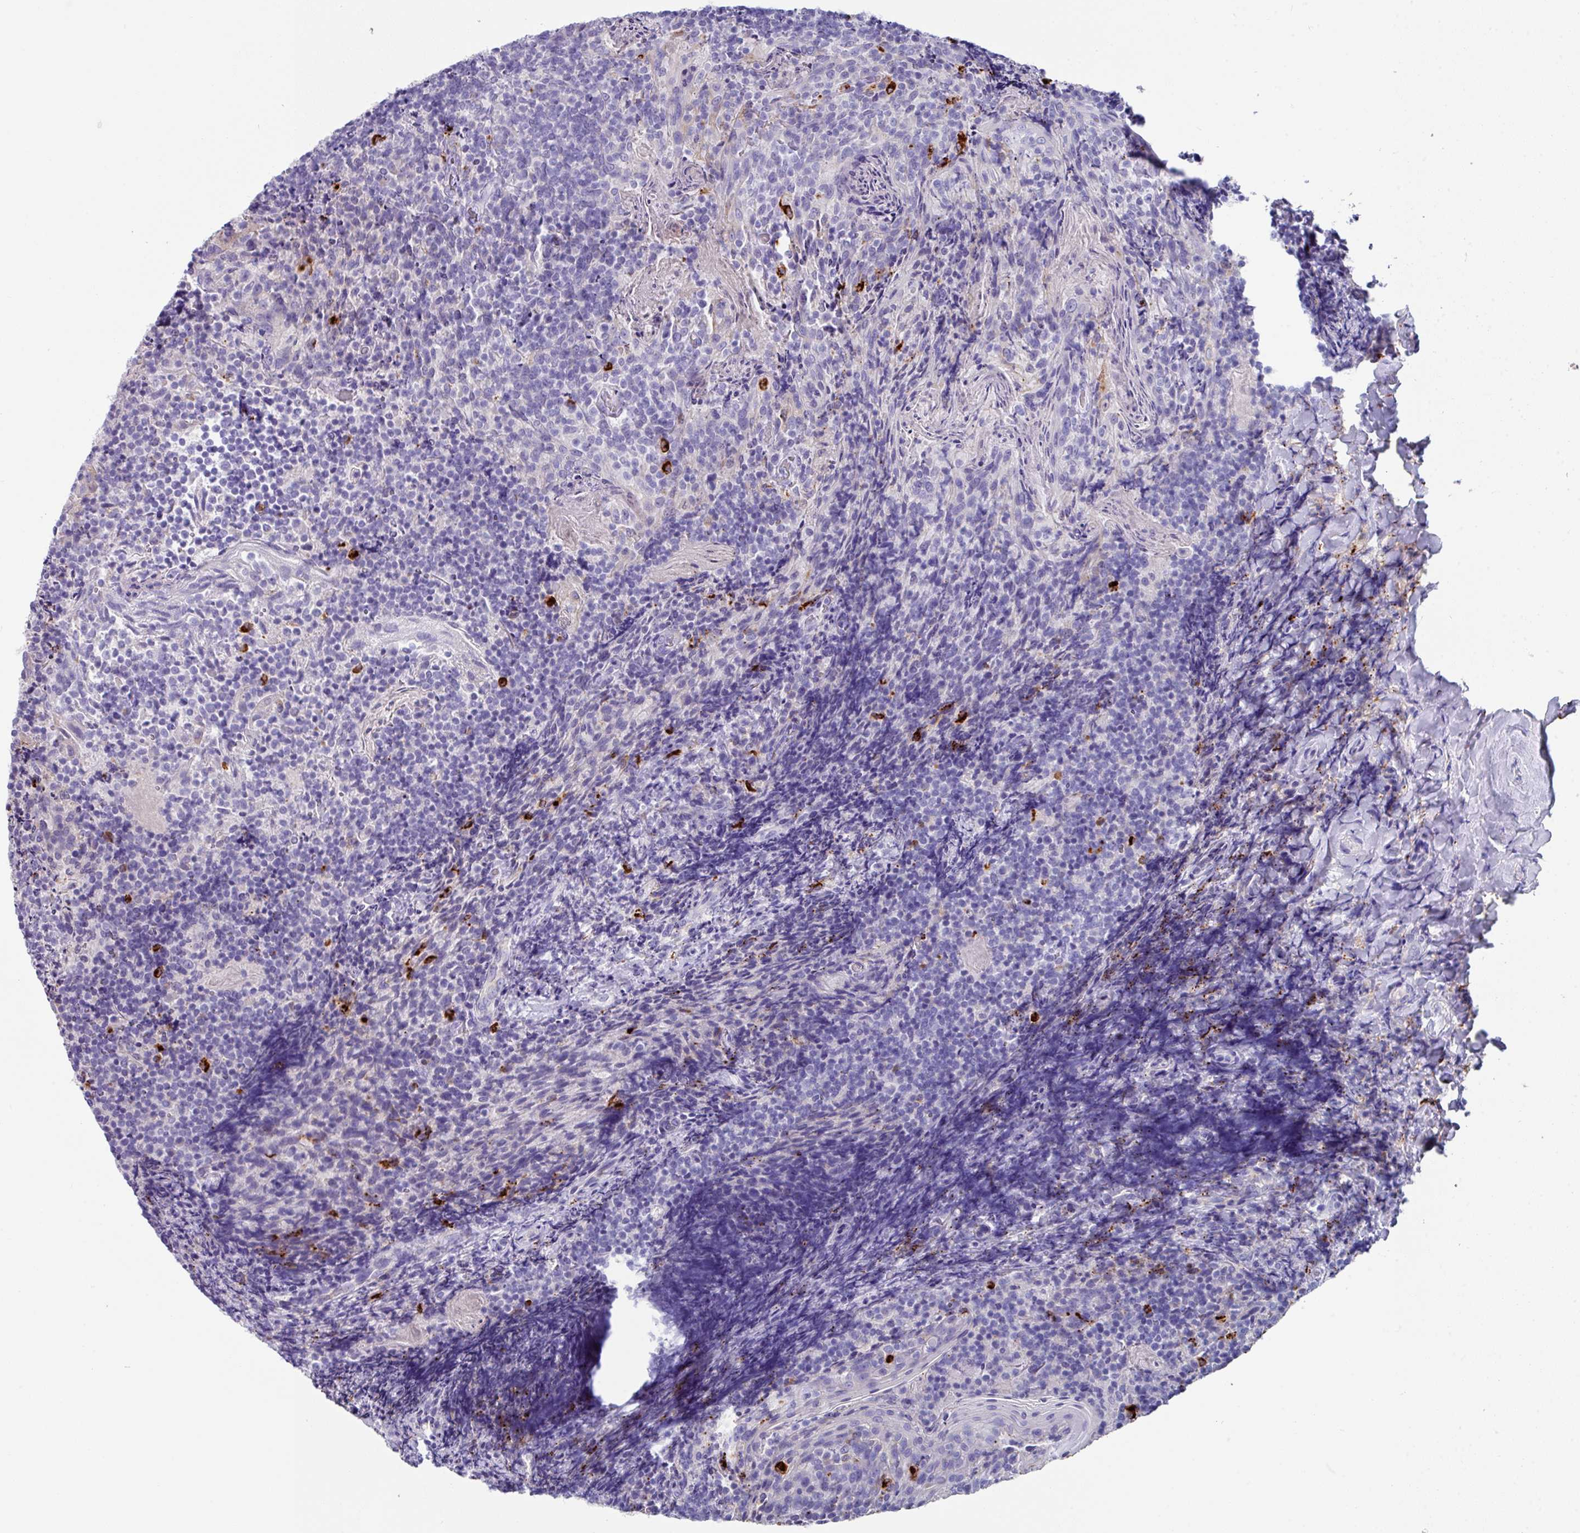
{"staining": {"intensity": "negative", "quantity": "none", "location": "none"}, "tissue": "tonsil", "cell_type": "Germinal center cells", "image_type": "normal", "snomed": [{"axis": "morphology", "description": "Normal tissue, NOS"}, {"axis": "topography", "description": "Tonsil"}], "caption": "The photomicrograph shows no significant expression in germinal center cells of tonsil.", "gene": "CPVL", "patient": {"sex": "female", "age": 10}}